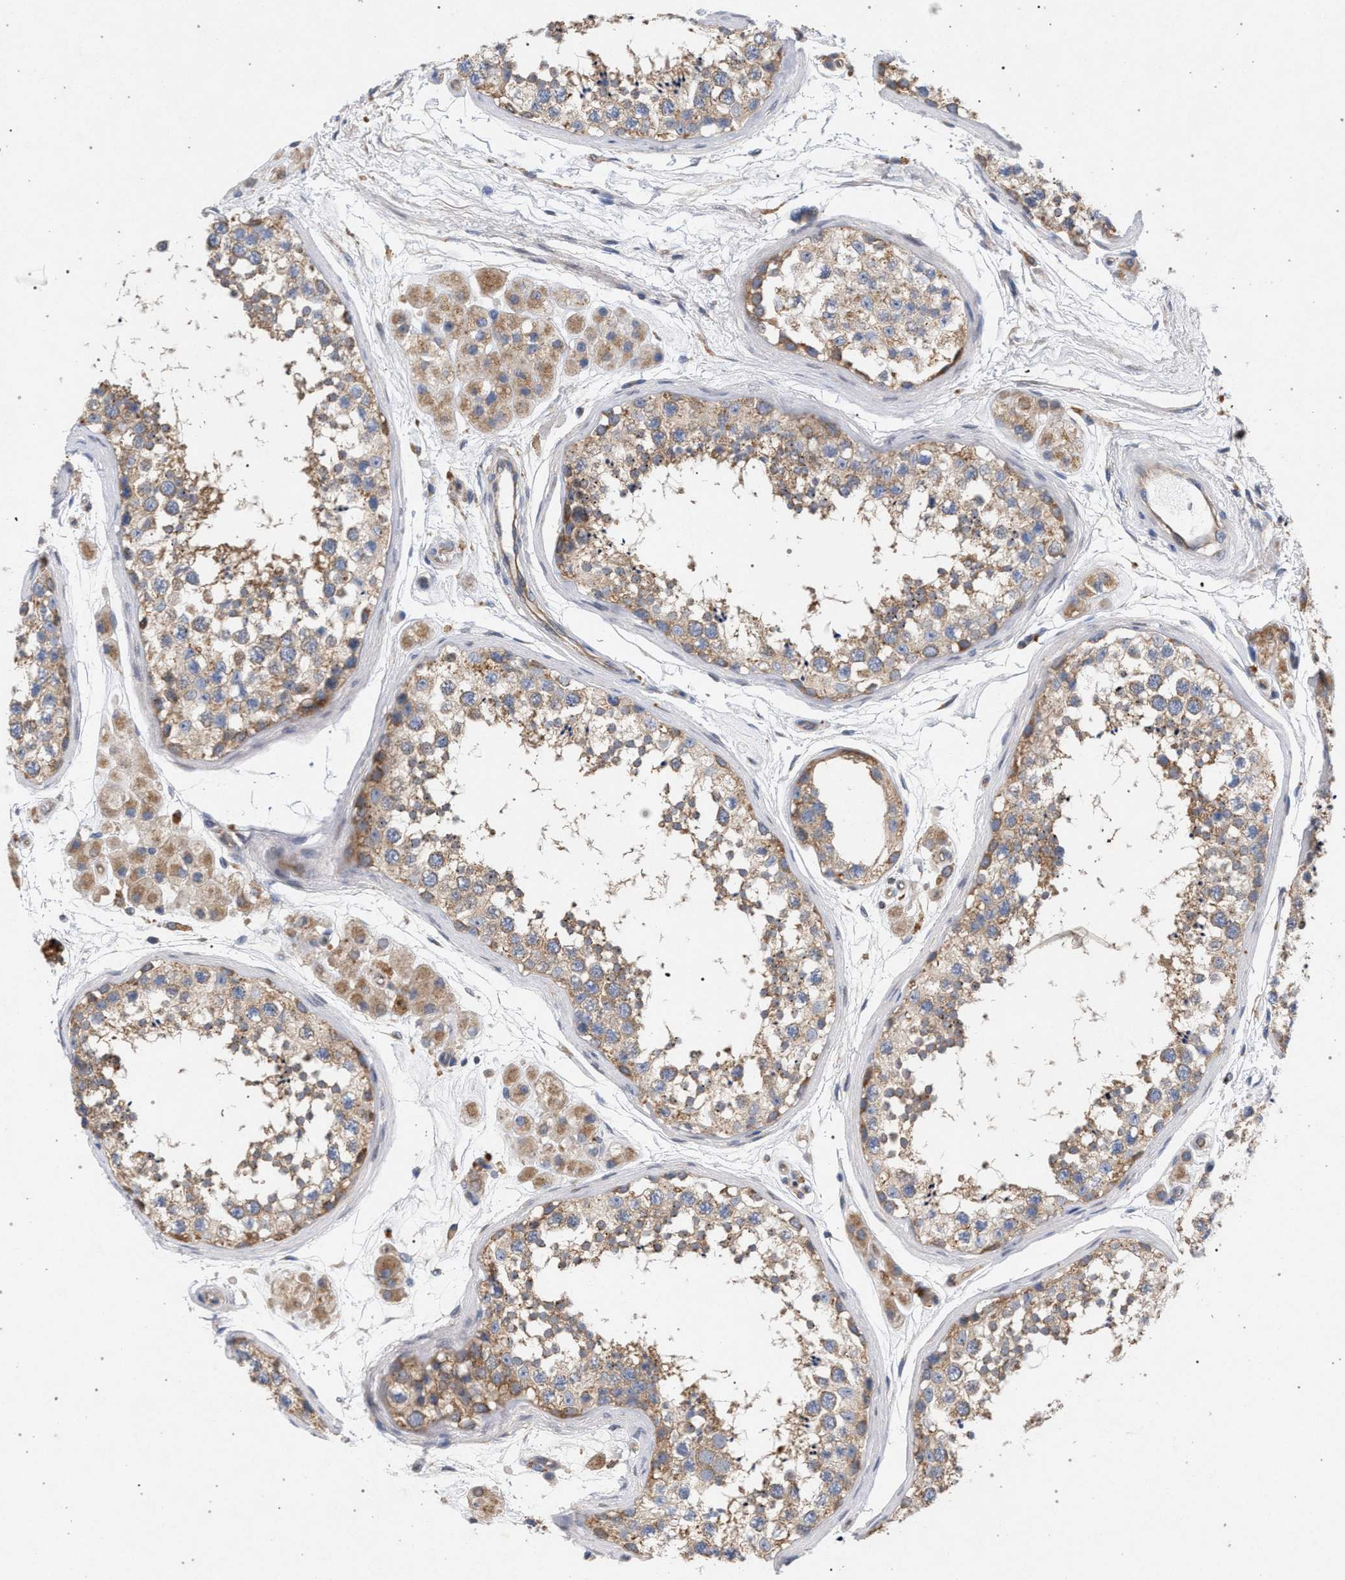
{"staining": {"intensity": "moderate", "quantity": ">75%", "location": "cytoplasmic/membranous"}, "tissue": "testis", "cell_type": "Cells in seminiferous ducts", "image_type": "normal", "snomed": [{"axis": "morphology", "description": "Normal tissue, NOS"}, {"axis": "topography", "description": "Testis"}], "caption": "The micrograph demonstrates staining of unremarkable testis, revealing moderate cytoplasmic/membranous protein staining (brown color) within cells in seminiferous ducts. (Brightfield microscopy of DAB IHC at high magnification).", "gene": "MAMDC2", "patient": {"sex": "male", "age": 56}}